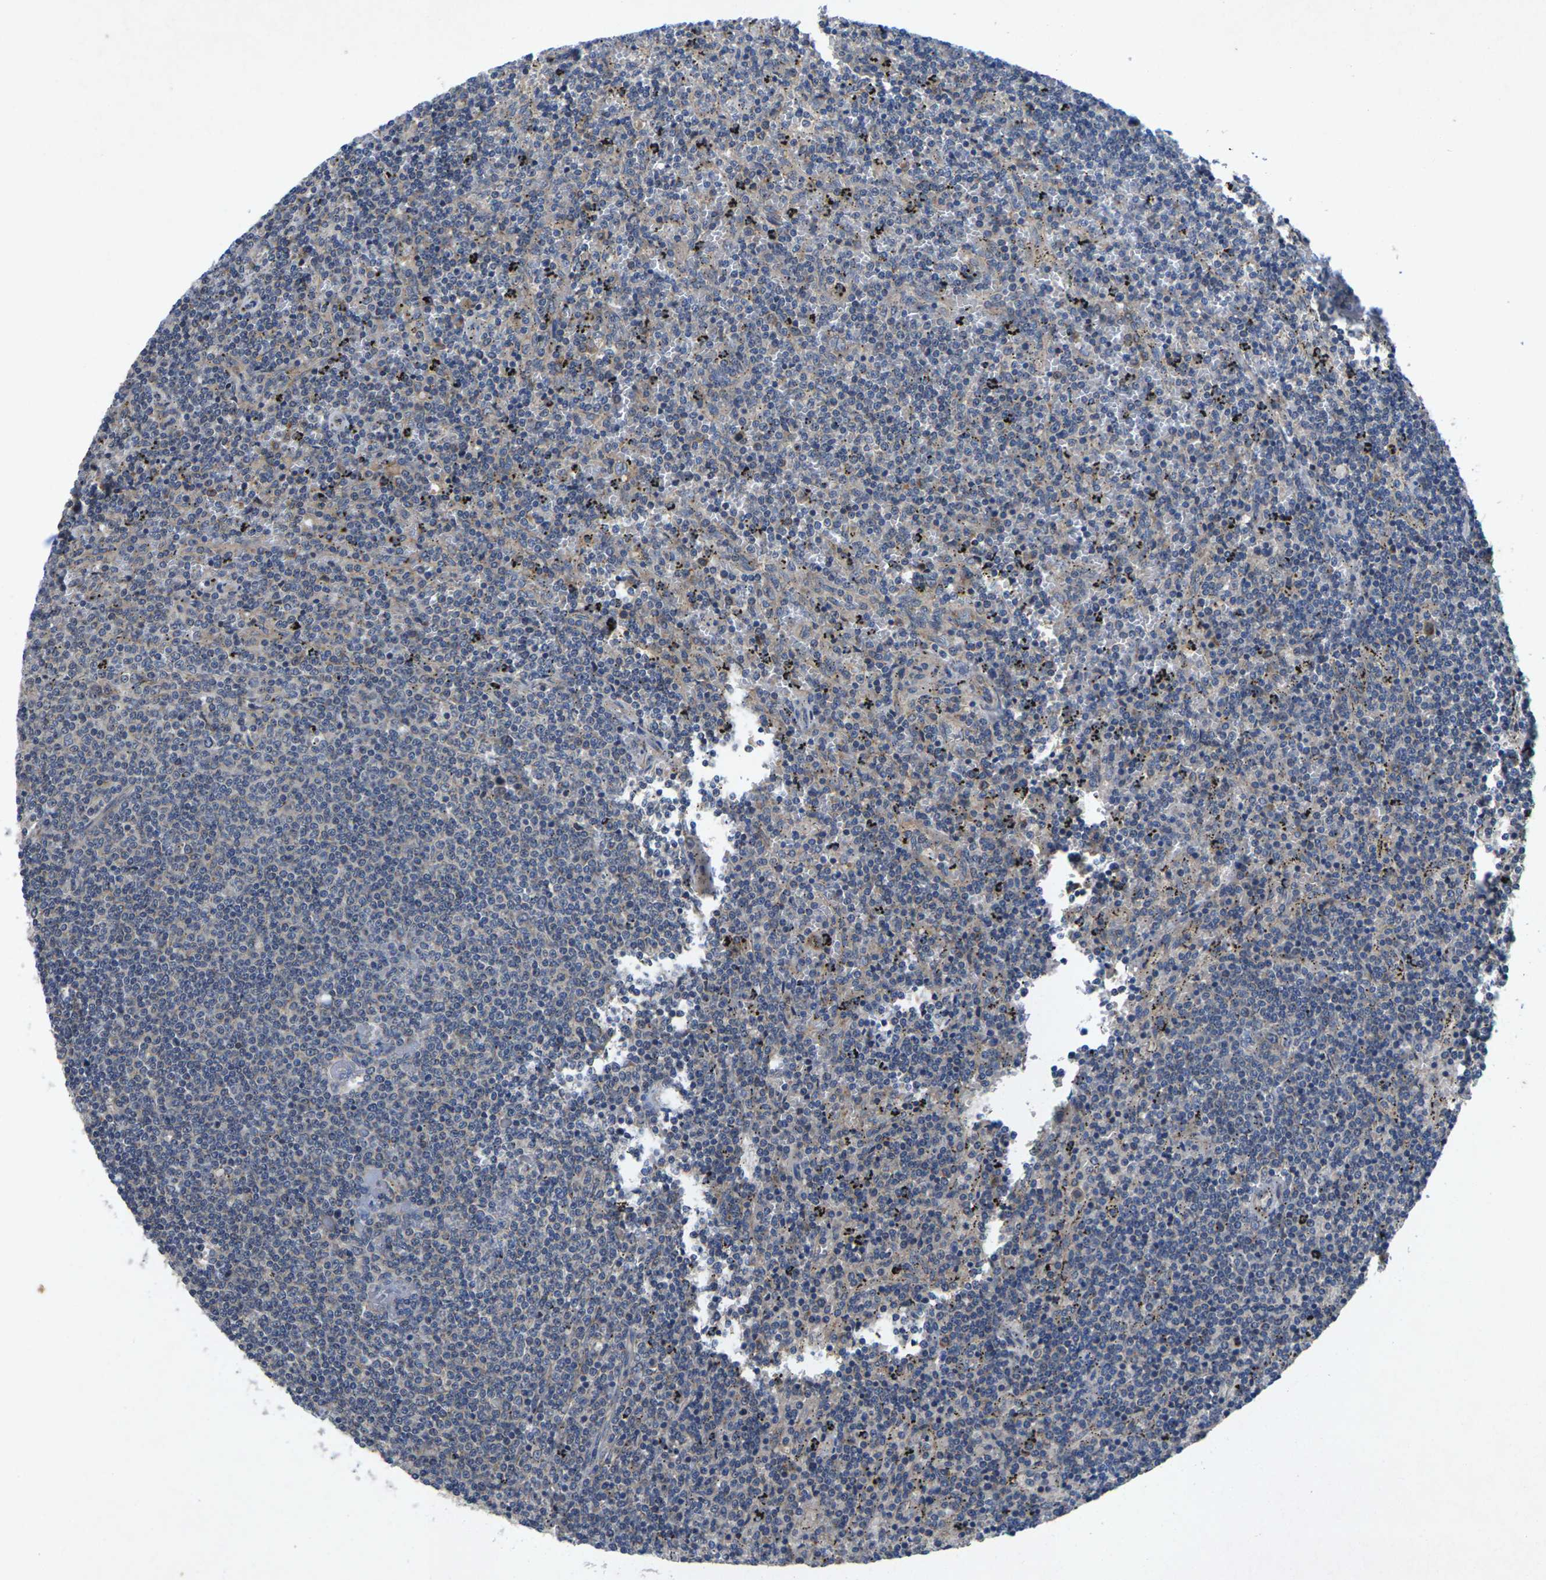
{"staining": {"intensity": "negative", "quantity": "none", "location": "none"}, "tissue": "lymphoma", "cell_type": "Tumor cells", "image_type": "cancer", "snomed": [{"axis": "morphology", "description": "Malignant lymphoma, non-Hodgkin's type, Low grade"}, {"axis": "topography", "description": "Spleen"}], "caption": "Immunohistochemistry (IHC) image of neoplastic tissue: low-grade malignant lymphoma, non-Hodgkin's type stained with DAB (3,3'-diaminobenzidine) exhibits no significant protein staining in tumor cells. (Stains: DAB (3,3'-diaminobenzidine) IHC with hematoxylin counter stain, Microscopy: brightfield microscopy at high magnification).", "gene": "KIF1B", "patient": {"sex": "female", "age": 50}}